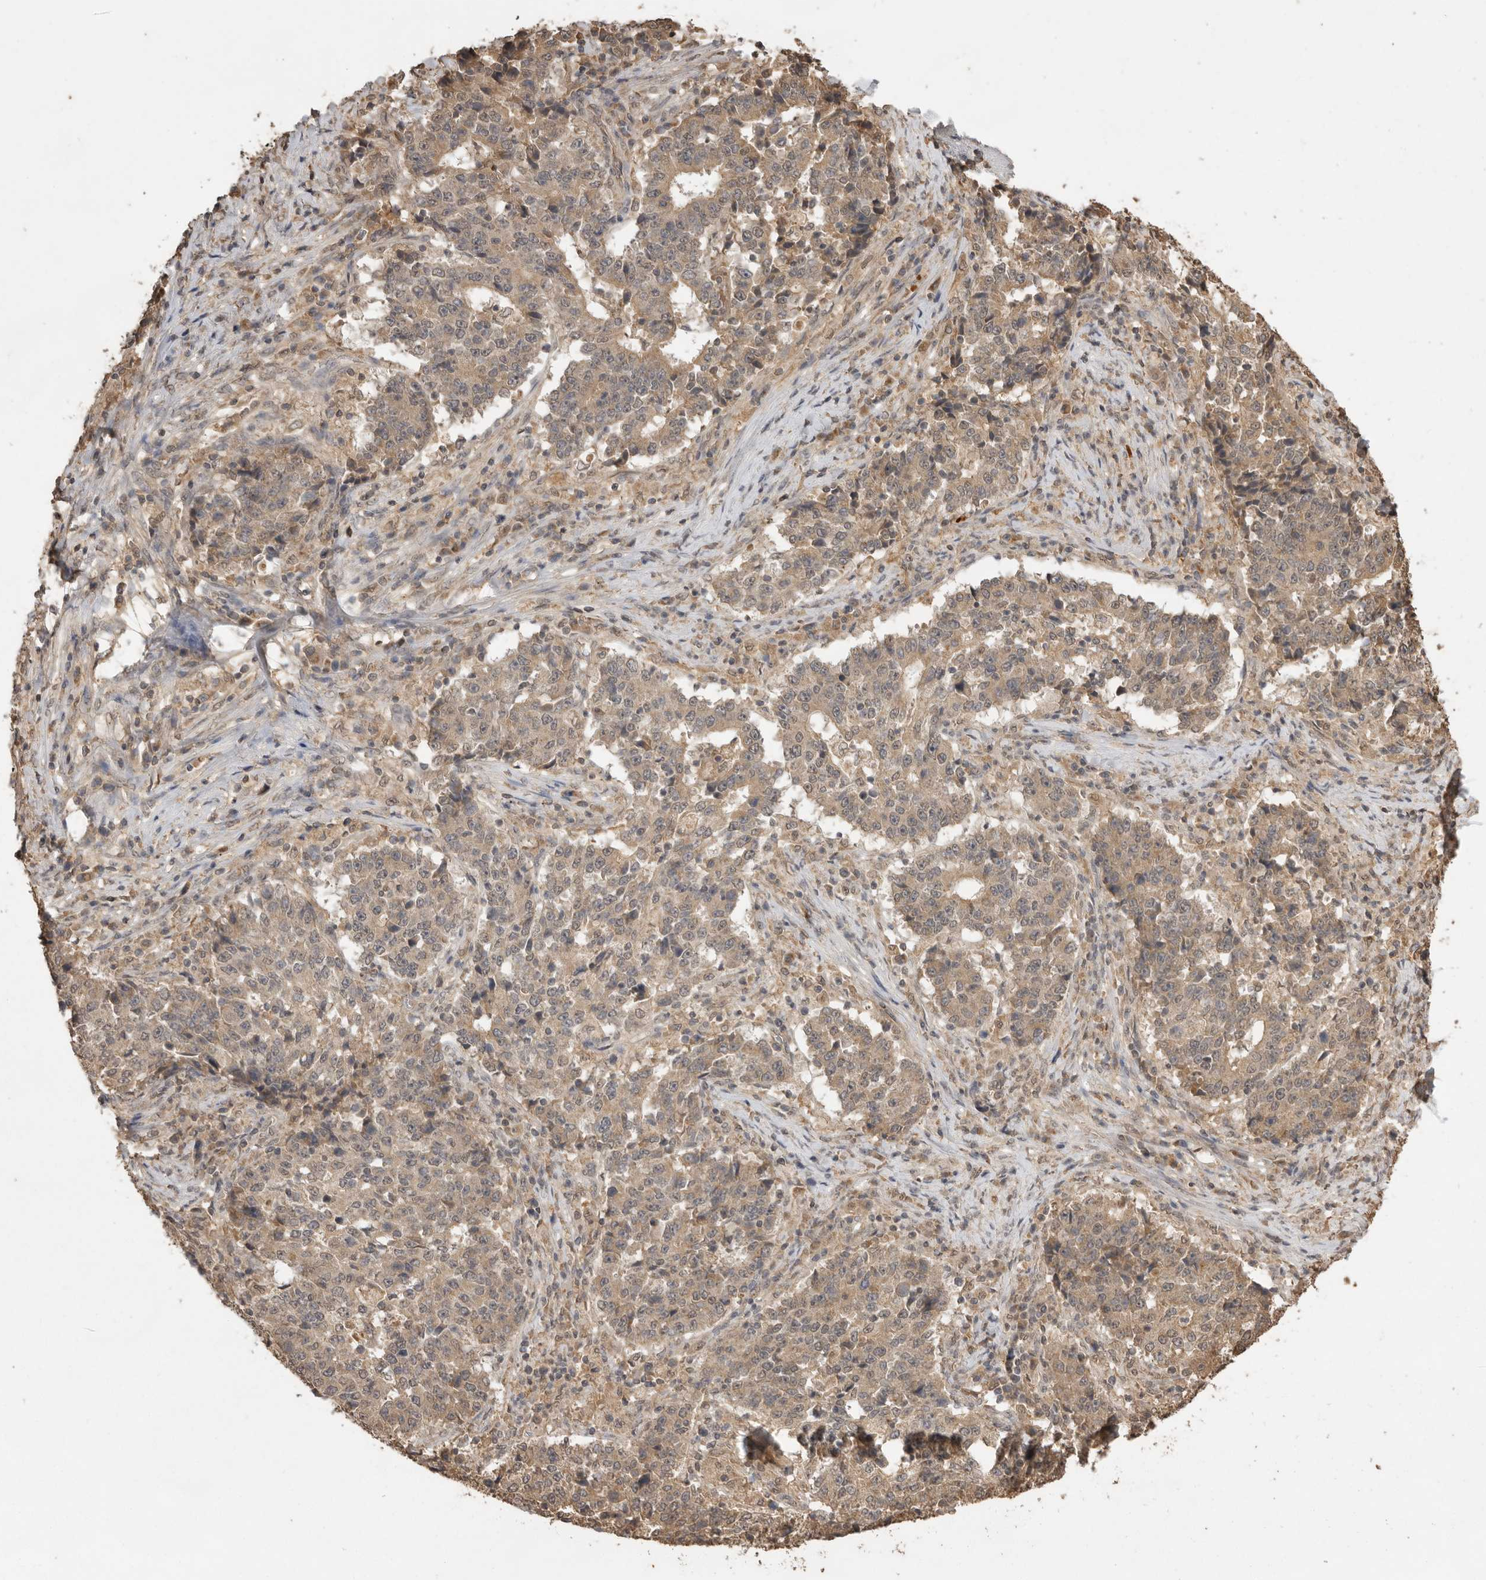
{"staining": {"intensity": "weak", "quantity": ">75%", "location": "cytoplasmic/membranous"}, "tissue": "stomach cancer", "cell_type": "Tumor cells", "image_type": "cancer", "snomed": [{"axis": "morphology", "description": "Adenocarcinoma, NOS"}, {"axis": "topography", "description": "Stomach"}], "caption": "Human stomach adenocarcinoma stained for a protein (brown) reveals weak cytoplasmic/membranous positive expression in approximately >75% of tumor cells.", "gene": "JAG2", "patient": {"sex": "male", "age": 59}}